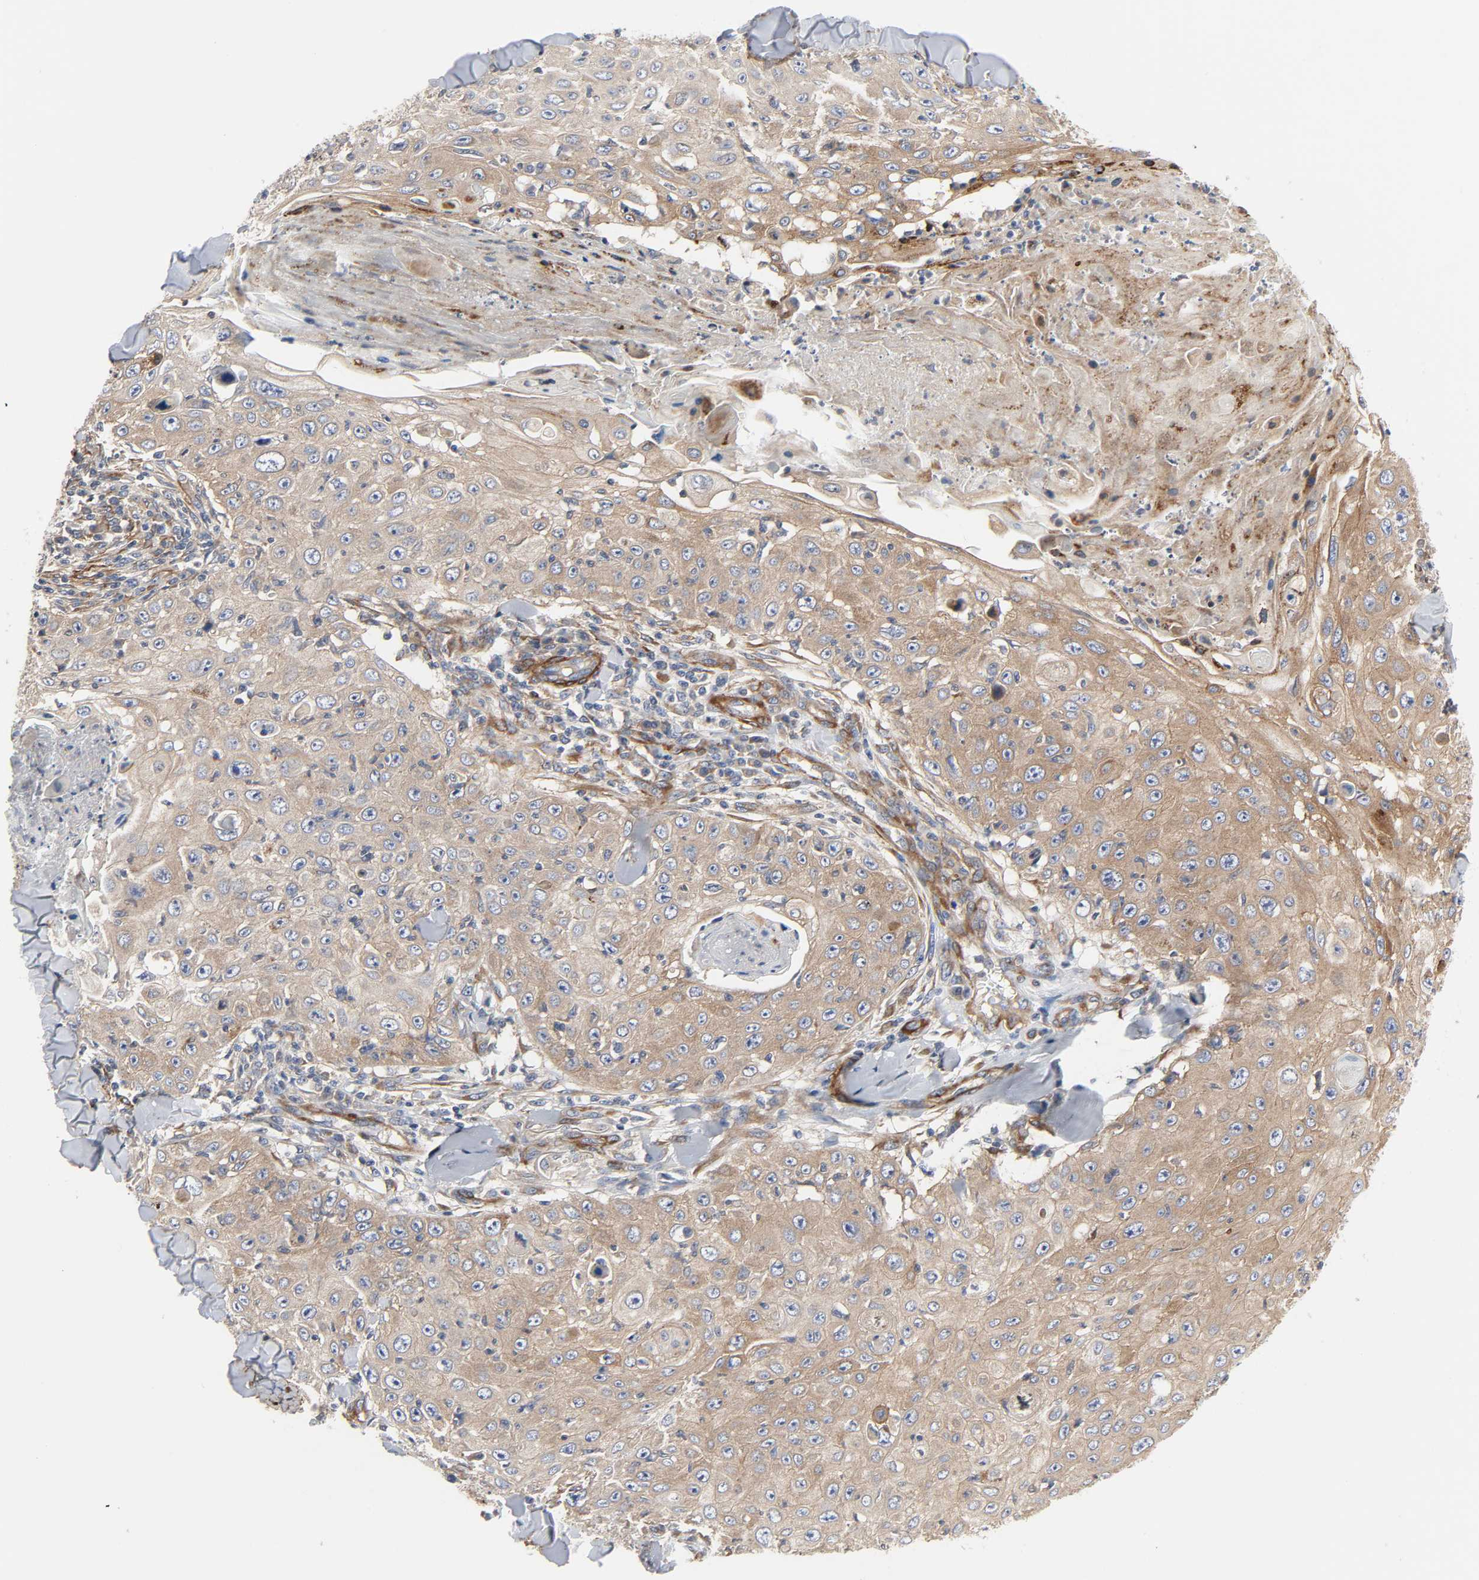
{"staining": {"intensity": "moderate", "quantity": ">75%", "location": "cytoplasmic/membranous"}, "tissue": "skin cancer", "cell_type": "Tumor cells", "image_type": "cancer", "snomed": [{"axis": "morphology", "description": "Squamous cell carcinoma, NOS"}, {"axis": "topography", "description": "Skin"}], "caption": "Skin cancer stained with IHC displays moderate cytoplasmic/membranous positivity in approximately >75% of tumor cells.", "gene": "ARHGAP1", "patient": {"sex": "male", "age": 86}}